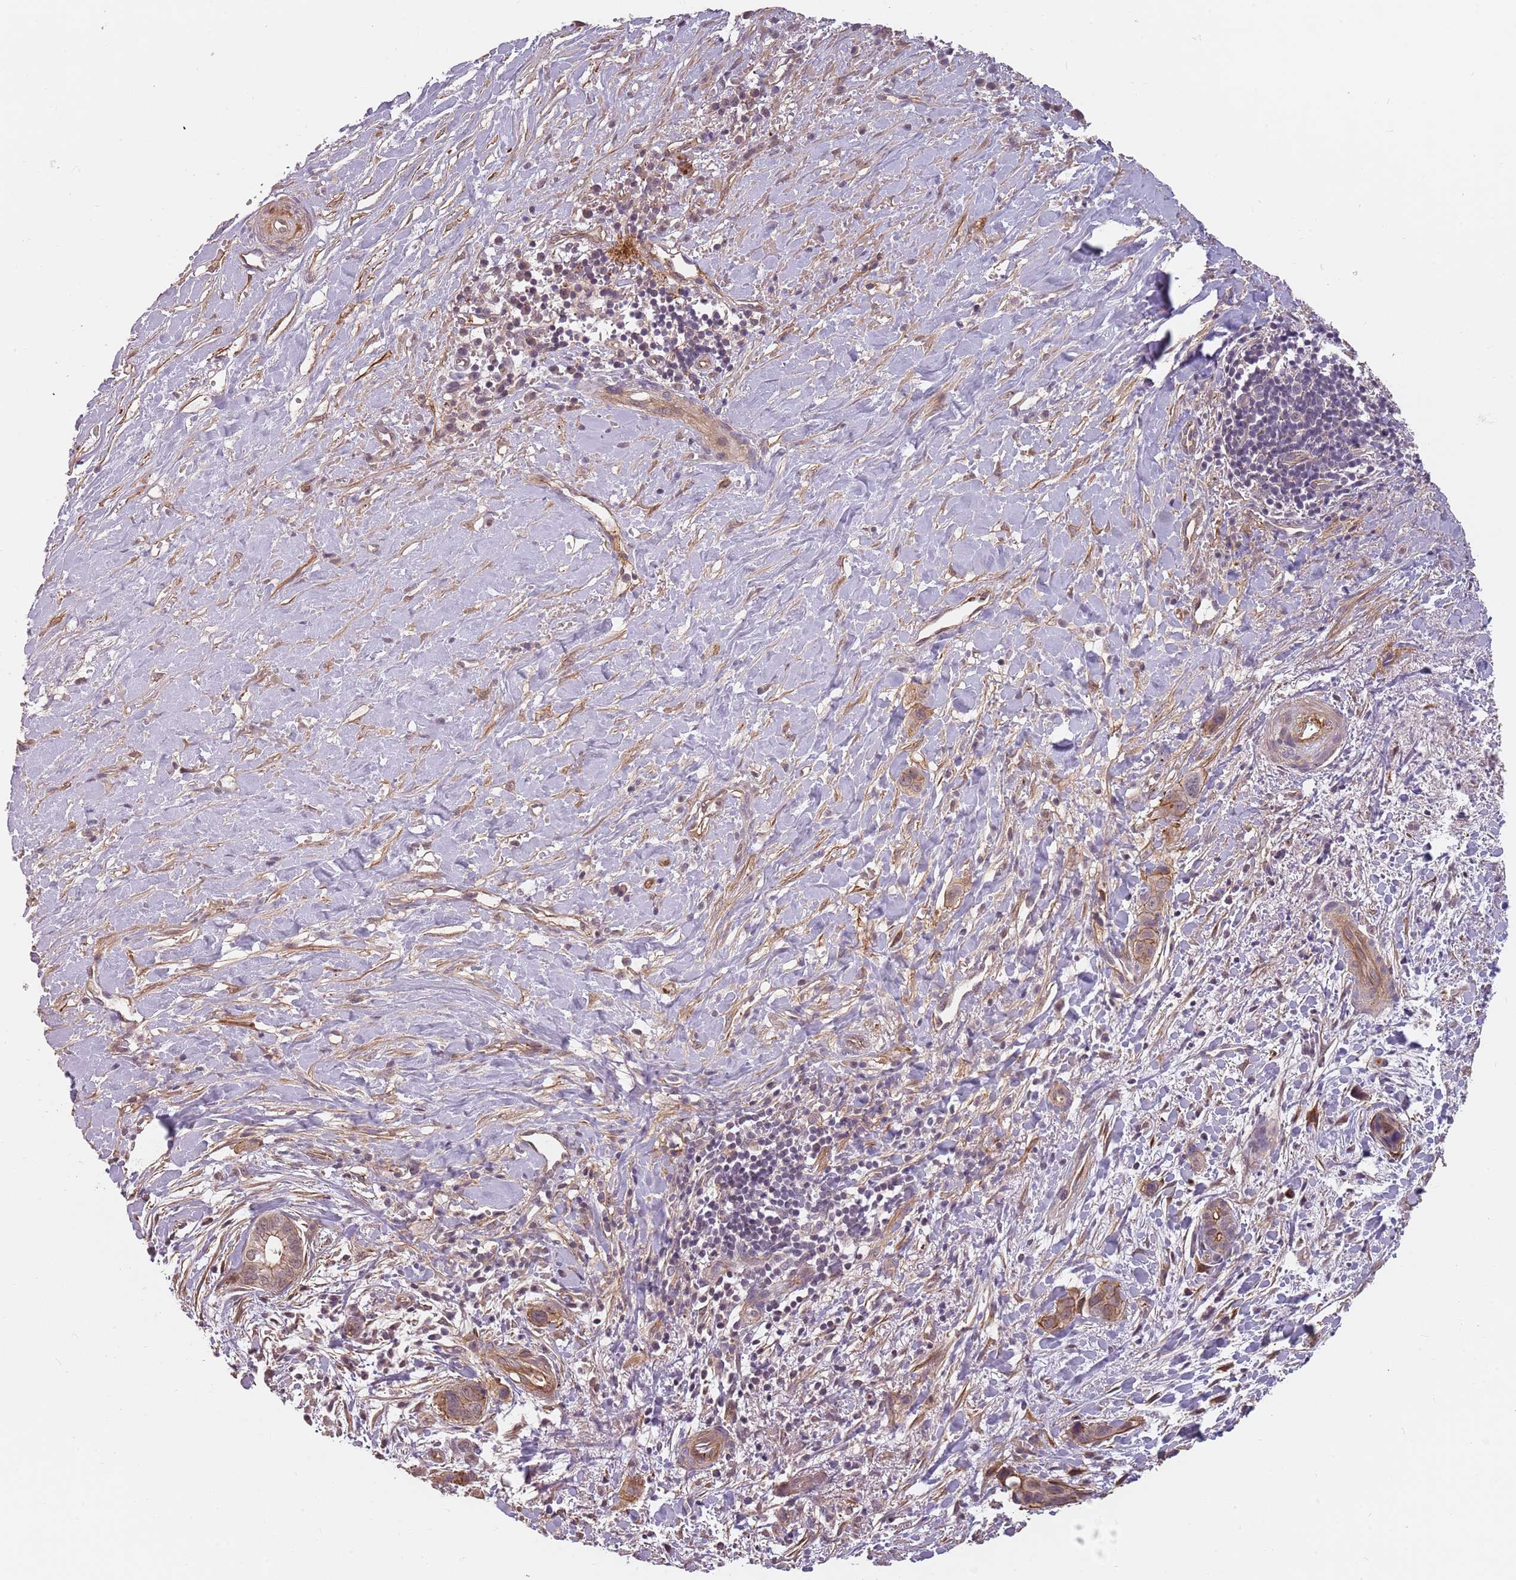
{"staining": {"intensity": "weak", "quantity": "<25%", "location": "cytoplasmic/membranous"}, "tissue": "liver cancer", "cell_type": "Tumor cells", "image_type": "cancer", "snomed": [{"axis": "morphology", "description": "Cholangiocarcinoma"}, {"axis": "topography", "description": "Liver"}], "caption": "Liver cancer was stained to show a protein in brown. There is no significant positivity in tumor cells.", "gene": "PPP1R14C", "patient": {"sex": "female", "age": 79}}